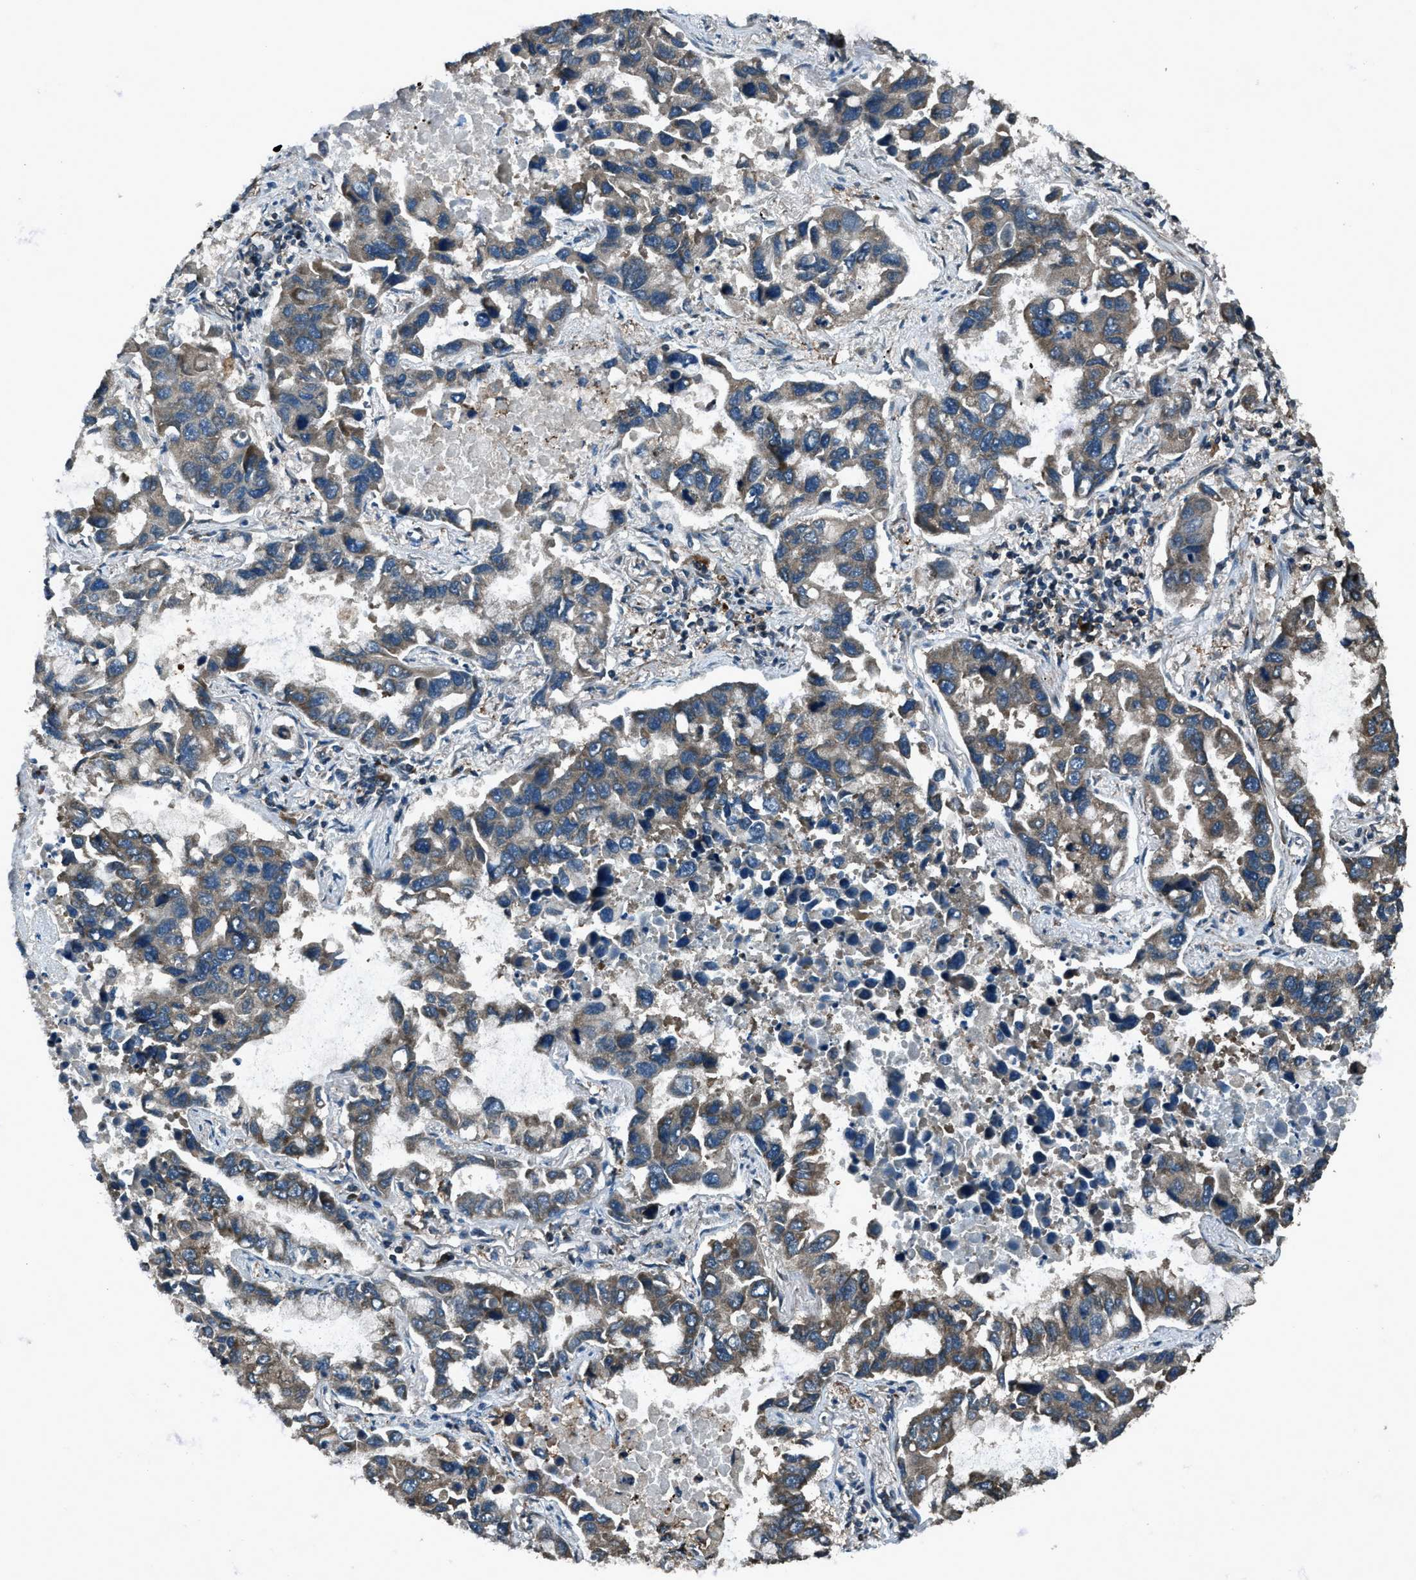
{"staining": {"intensity": "weak", "quantity": ">75%", "location": "cytoplasmic/membranous"}, "tissue": "lung cancer", "cell_type": "Tumor cells", "image_type": "cancer", "snomed": [{"axis": "morphology", "description": "Adenocarcinoma, NOS"}, {"axis": "topography", "description": "Lung"}], "caption": "Protein staining shows weak cytoplasmic/membranous positivity in about >75% of tumor cells in lung cancer (adenocarcinoma).", "gene": "TRIM4", "patient": {"sex": "male", "age": 64}}